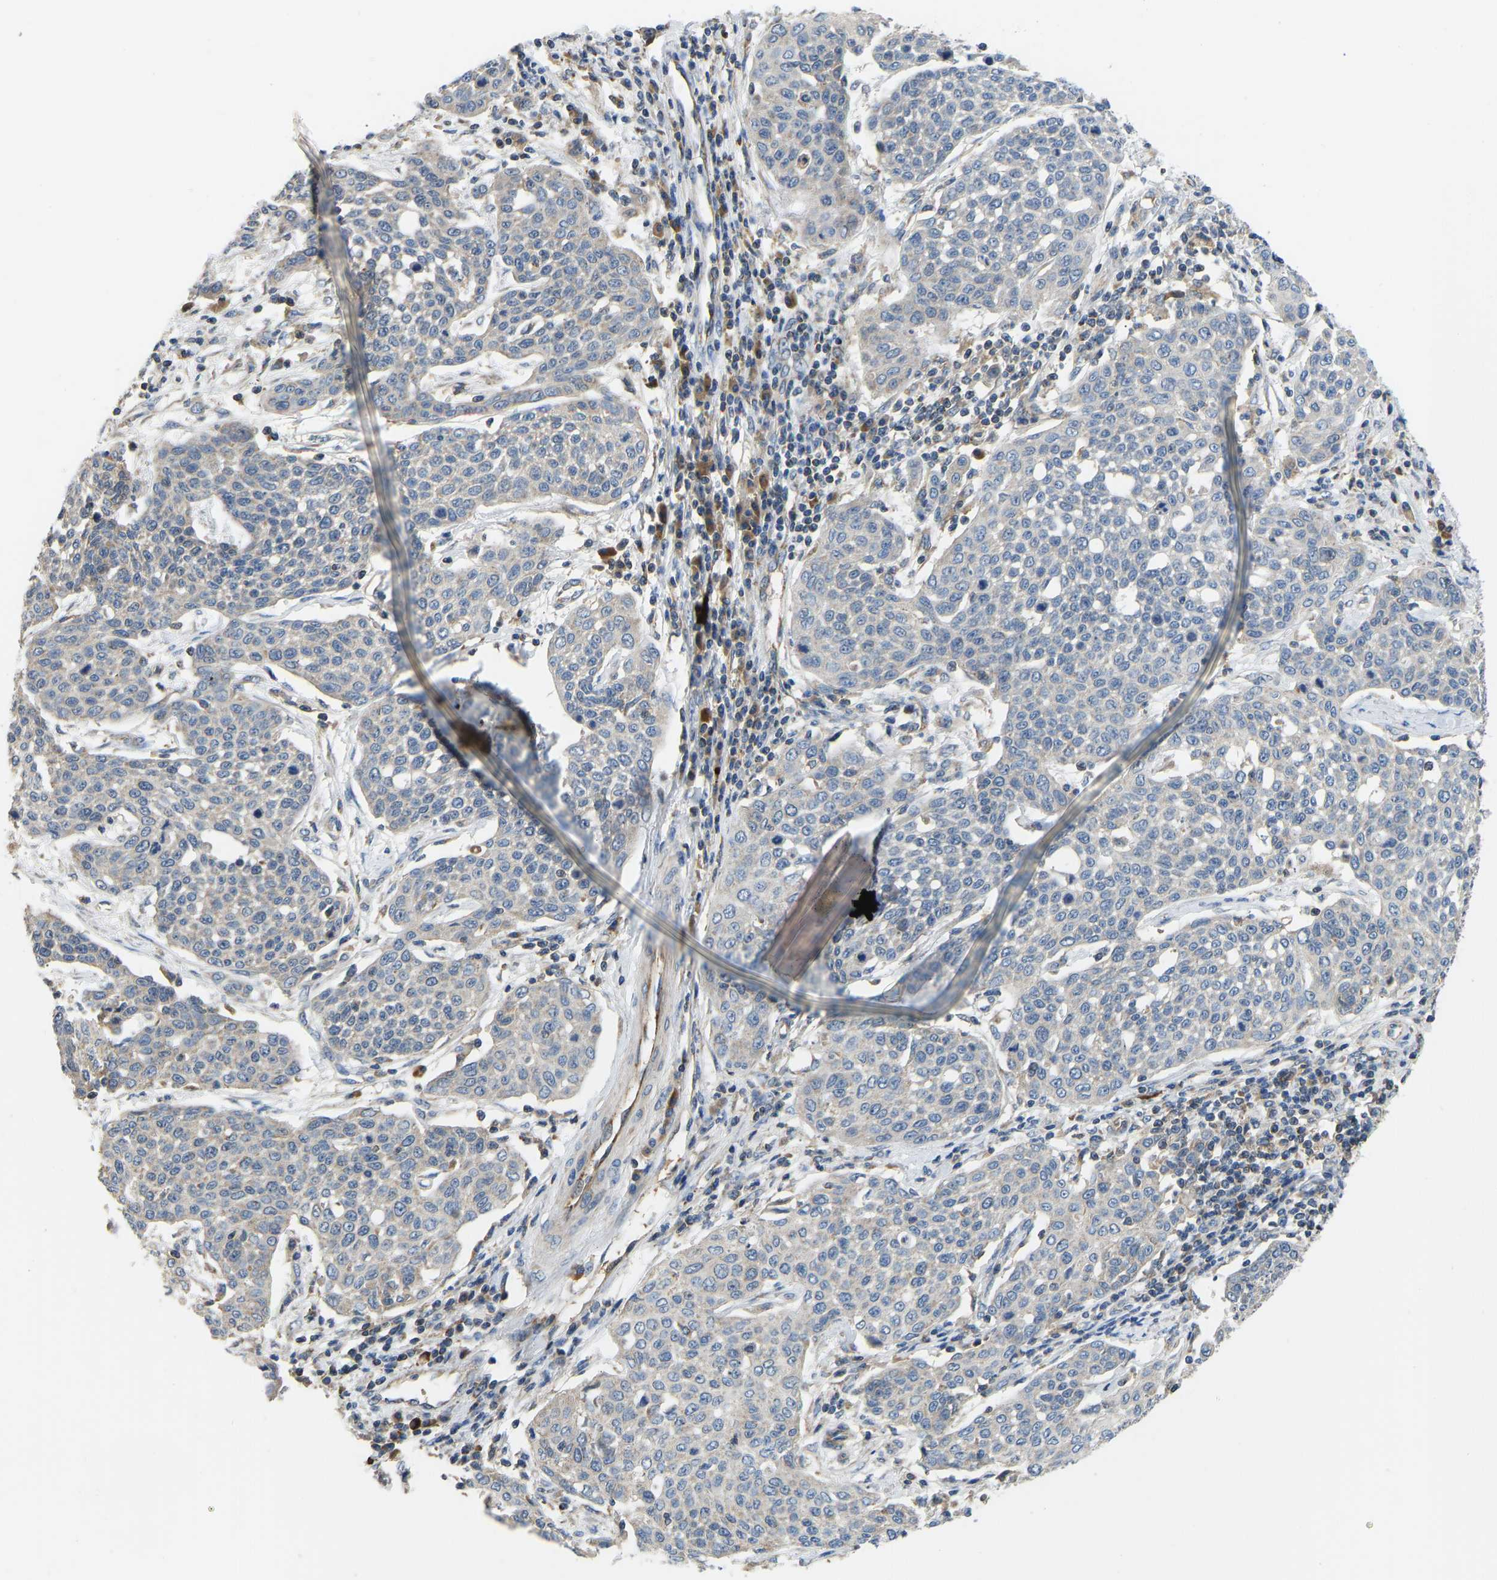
{"staining": {"intensity": "negative", "quantity": "none", "location": "none"}, "tissue": "cervical cancer", "cell_type": "Tumor cells", "image_type": "cancer", "snomed": [{"axis": "morphology", "description": "Squamous cell carcinoma, NOS"}, {"axis": "topography", "description": "Cervix"}], "caption": "IHC image of neoplastic tissue: human cervical cancer (squamous cell carcinoma) stained with DAB (3,3'-diaminobenzidine) demonstrates no significant protein staining in tumor cells.", "gene": "RBP1", "patient": {"sex": "female", "age": 34}}